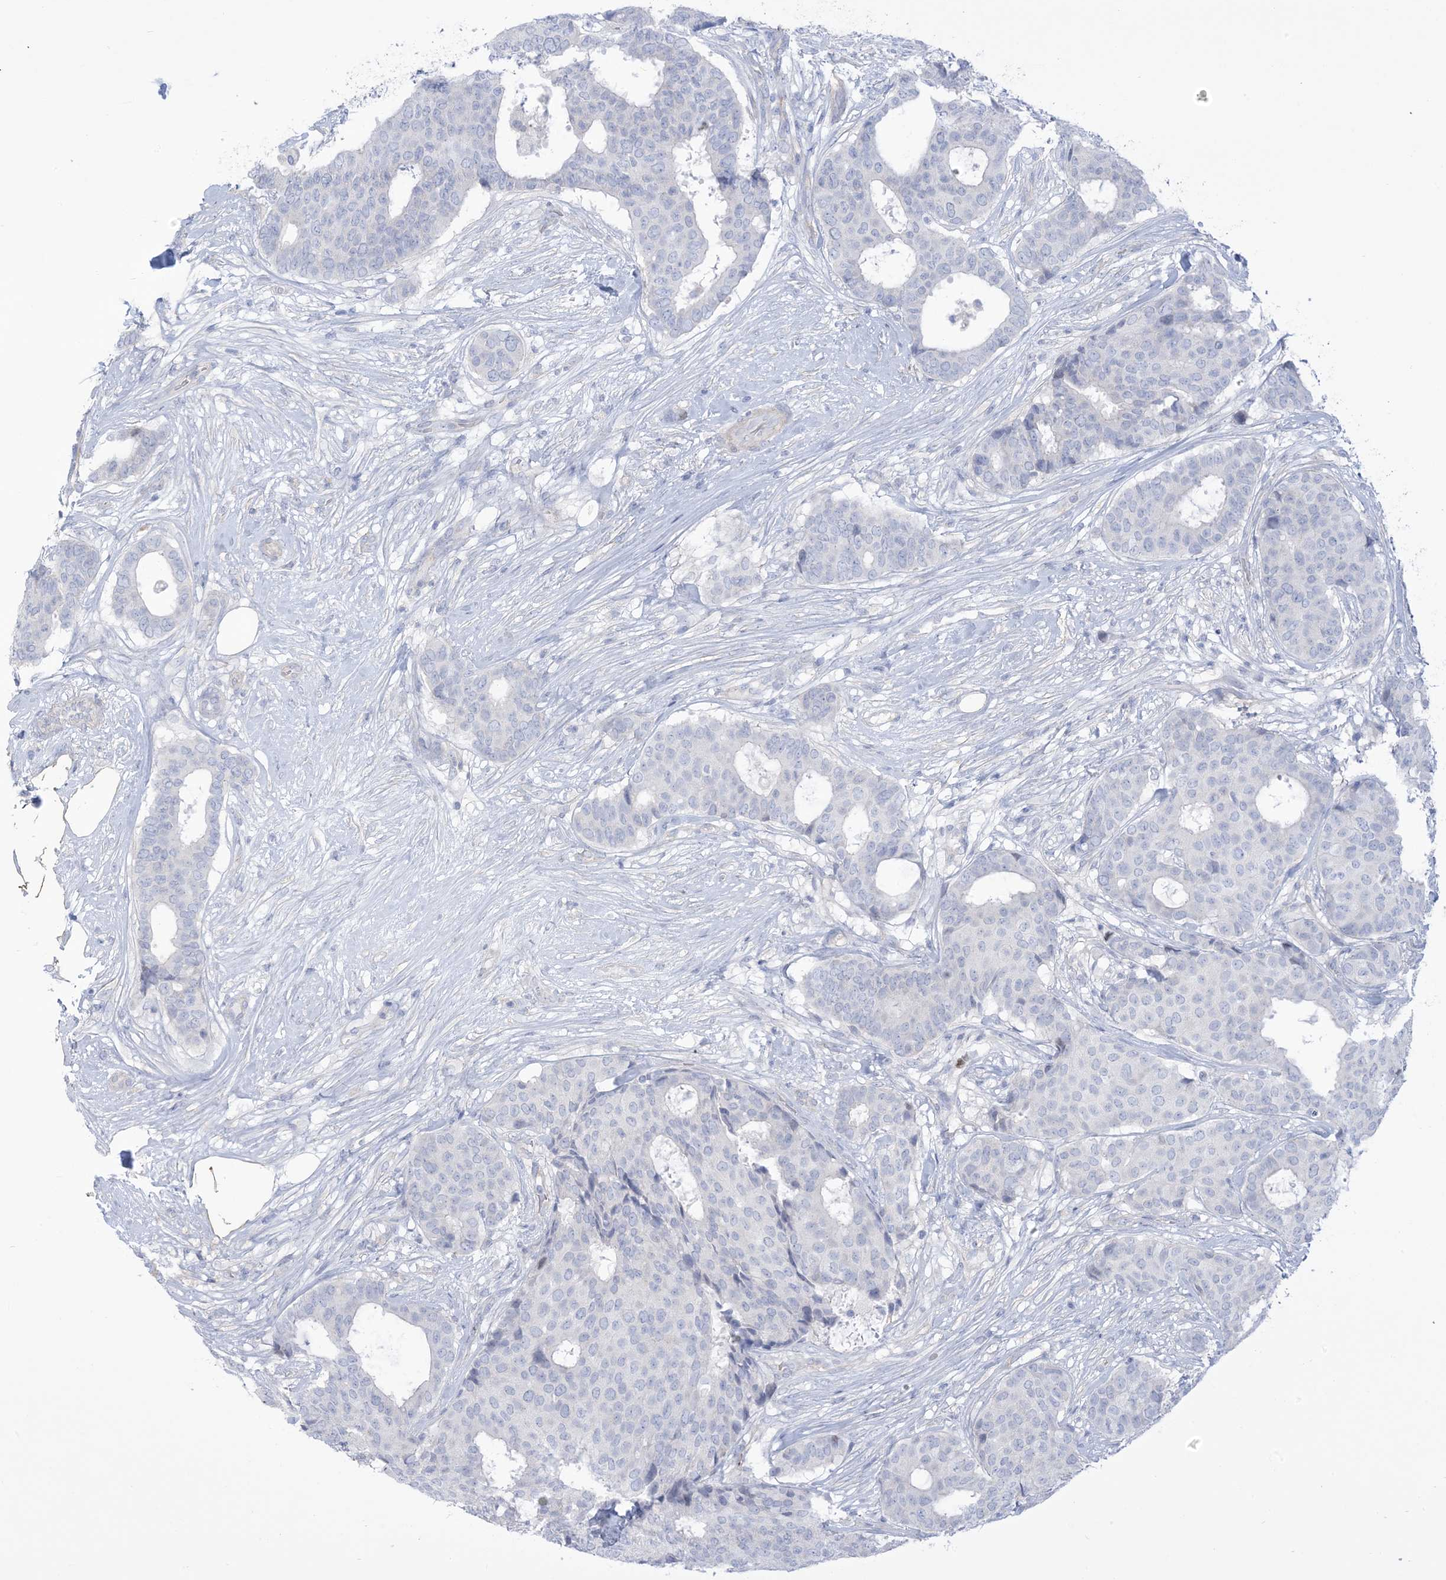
{"staining": {"intensity": "negative", "quantity": "none", "location": "none"}, "tissue": "breast cancer", "cell_type": "Tumor cells", "image_type": "cancer", "snomed": [{"axis": "morphology", "description": "Duct carcinoma"}, {"axis": "topography", "description": "Breast"}], "caption": "This is an immunohistochemistry (IHC) micrograph of human breast cancer. There is no staining in tumor cells.", "gene": "MTHFD2L", "patient": {"sex": "female", "age": 75}}